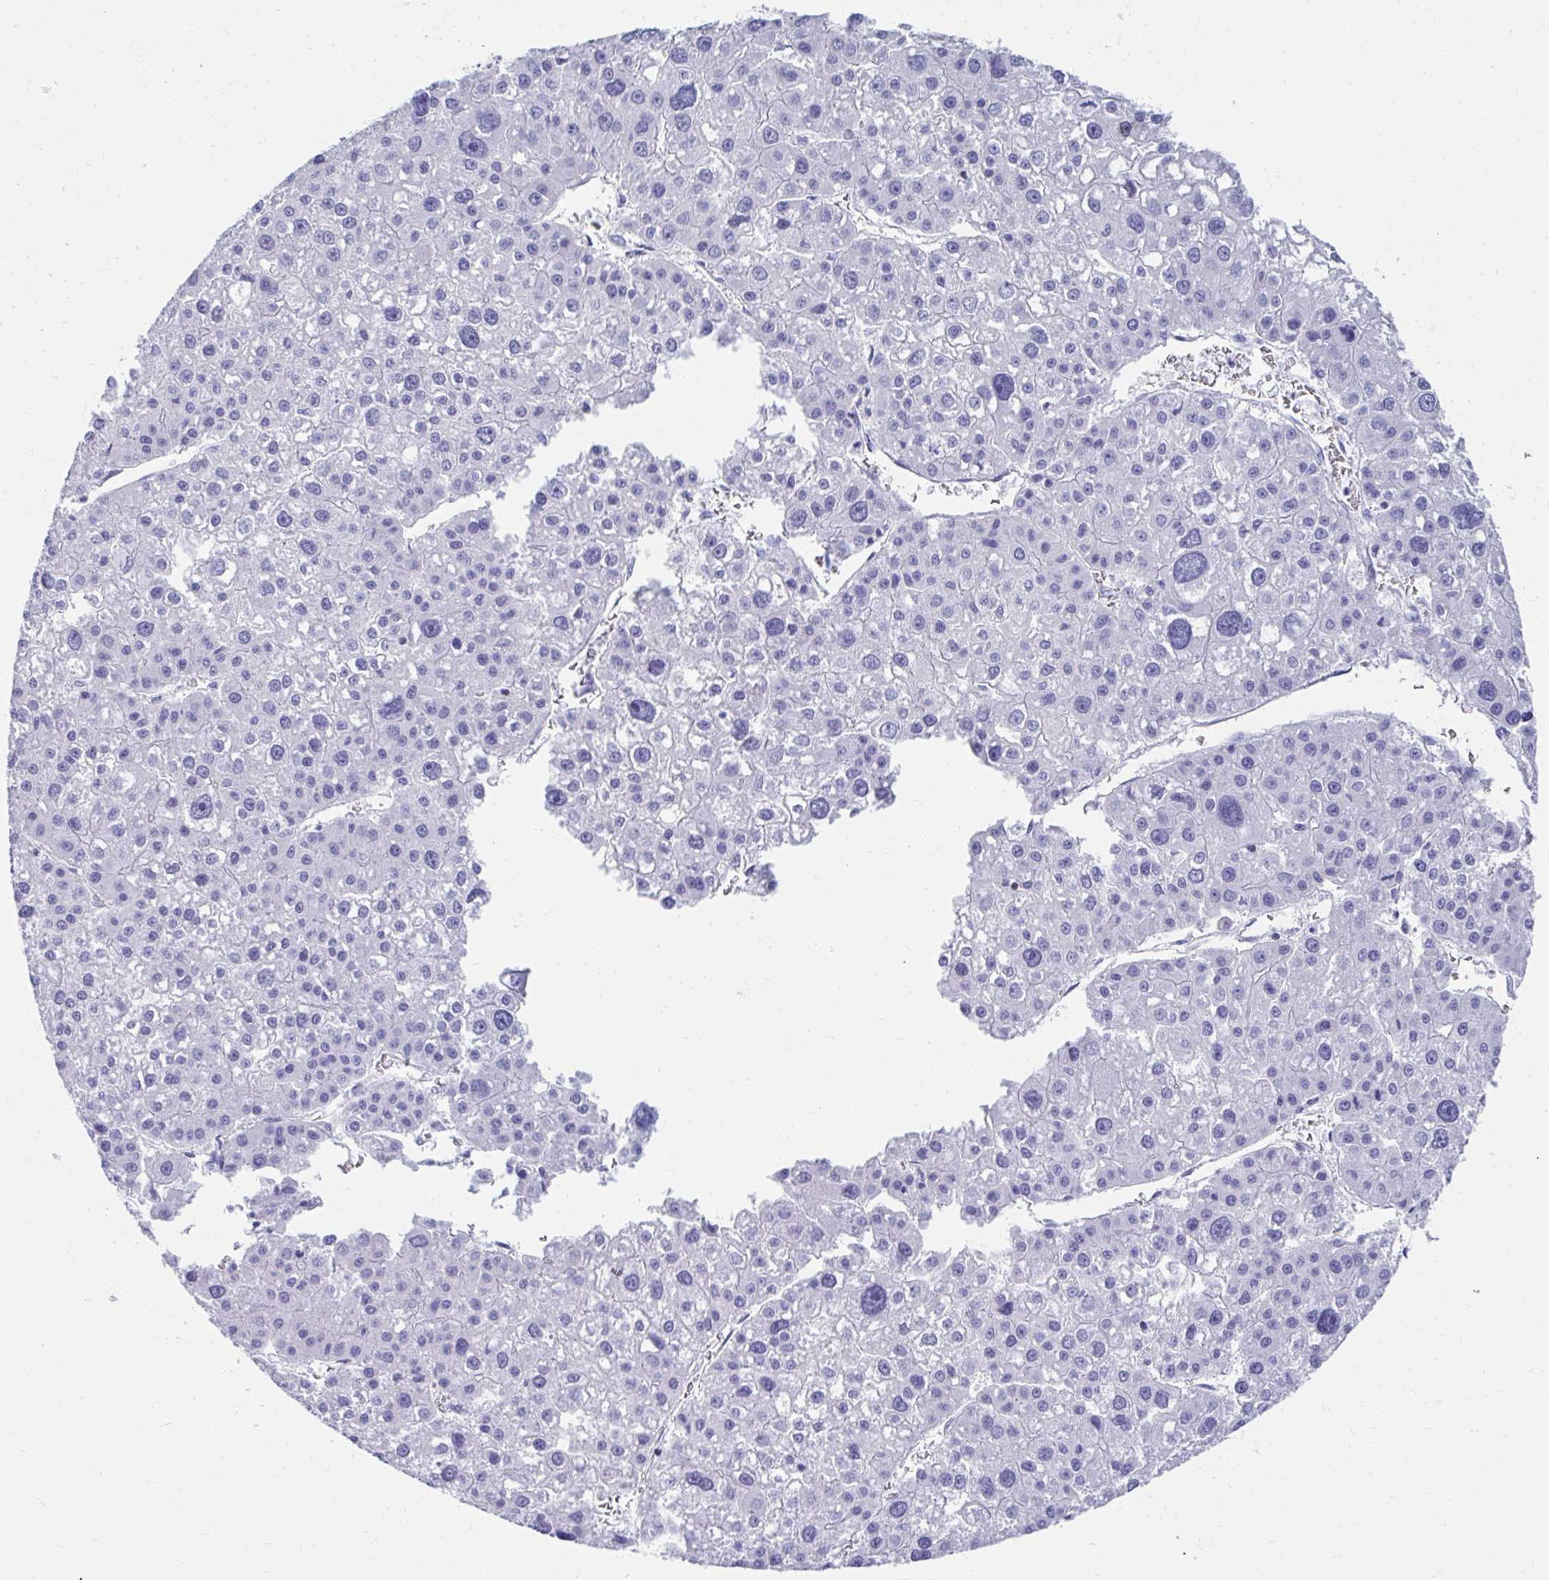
{"staining": {"intensity": "negative", "quantity": "none", "location": "none"}, "tissue": "liver cancer", "cell_type": "Tumor cells", "image_type": "cancer", "snomed": [{"axis": "morphology", "description": "Carcinoma, Hepatocellular, NOS"}, {"axis": "topography", "description": "Liver"}], "caption": "The IHC photomicrograph has no significant expression in tumor cells of hepatocellular carcinoma (liver) tissue.", "gene": "RUNX3", "patient": {"sex": "male", "age": 73}}